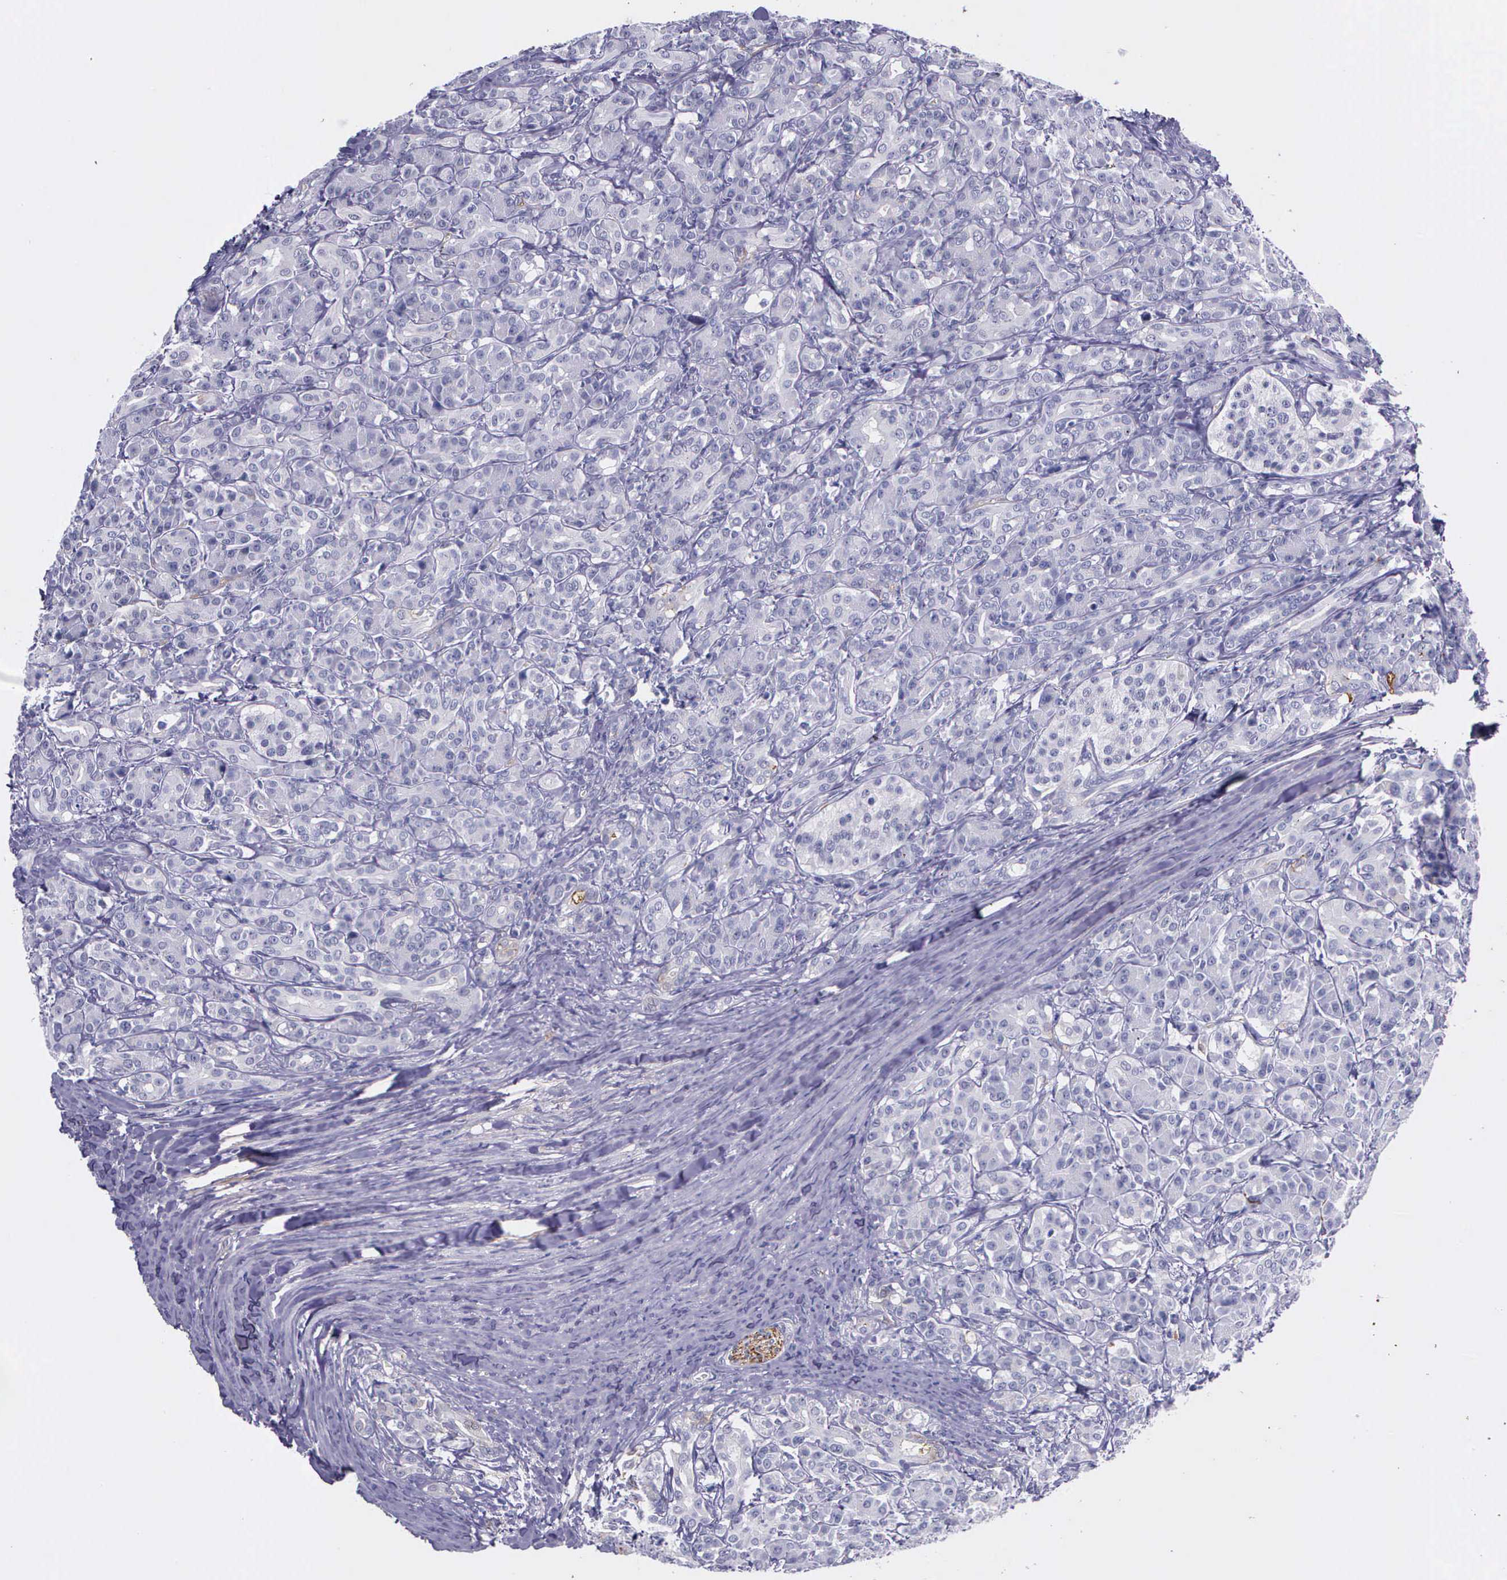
{"staining": {"intensity": "negative", "quantity": "none", "location": "none"}, "tissue": "pancreas", "cell_type": "Exocrine glandular cells", "image_type": "normal", "snomed": [{"axis": "morphology", "description": "Normal tissue, NOS"}, {"axis": "topography", "description": "Lymph node"}, {"axis": "topography", "description": "Pancreas"}], "caption": "DAB immunohistochemical staining of benign human pancreas displays no significant positivity in exocrine glandular cells. (DAB immunohistochemistry with hematoxylin counter stain).", "gene": "AHNAK2", "patient": {"sex": "male", "age": 59}}